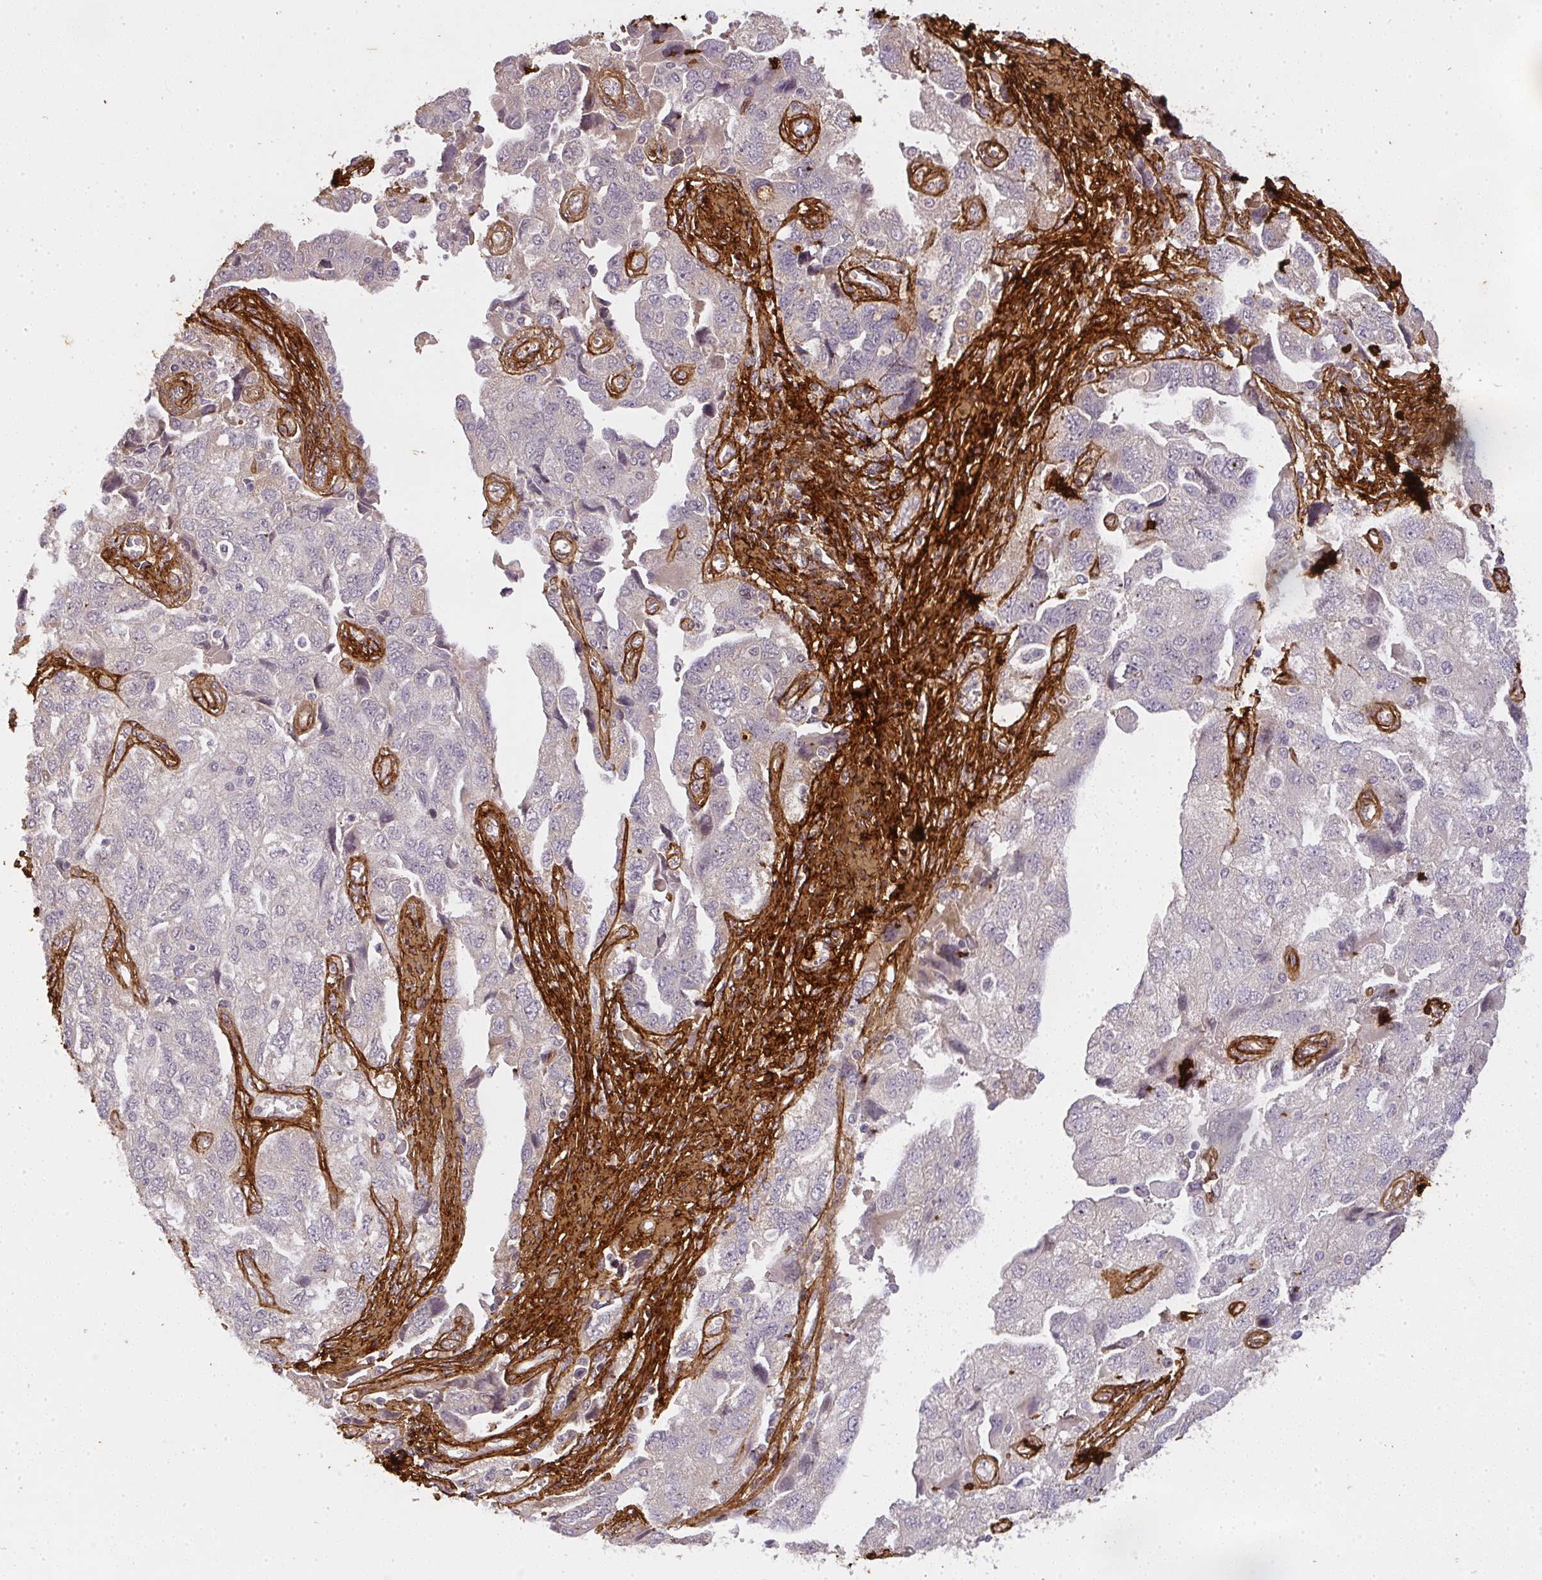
{"staining": {"intensity": "negative", "quantity": "none", "location": "none"}, "tissue": "ovarian cancer", "cell_type": "Tumor cells", "image_type": "cancer", "snomed": [{"axis": "morphology", "description": "Carcinoma, NOS"}, {"axis": "morphology", "description": "Cystadenocarcinoma, serous, NOS"}, {"axis": "topography", "description": "Ovary"}], "caption": "This is an IHC photomicrograph of human ovarian cancer (carcinoma). There is no expression in tumor cells.", "gene": "COL3A1", "patient": {"sex": "female", "age": 69}}